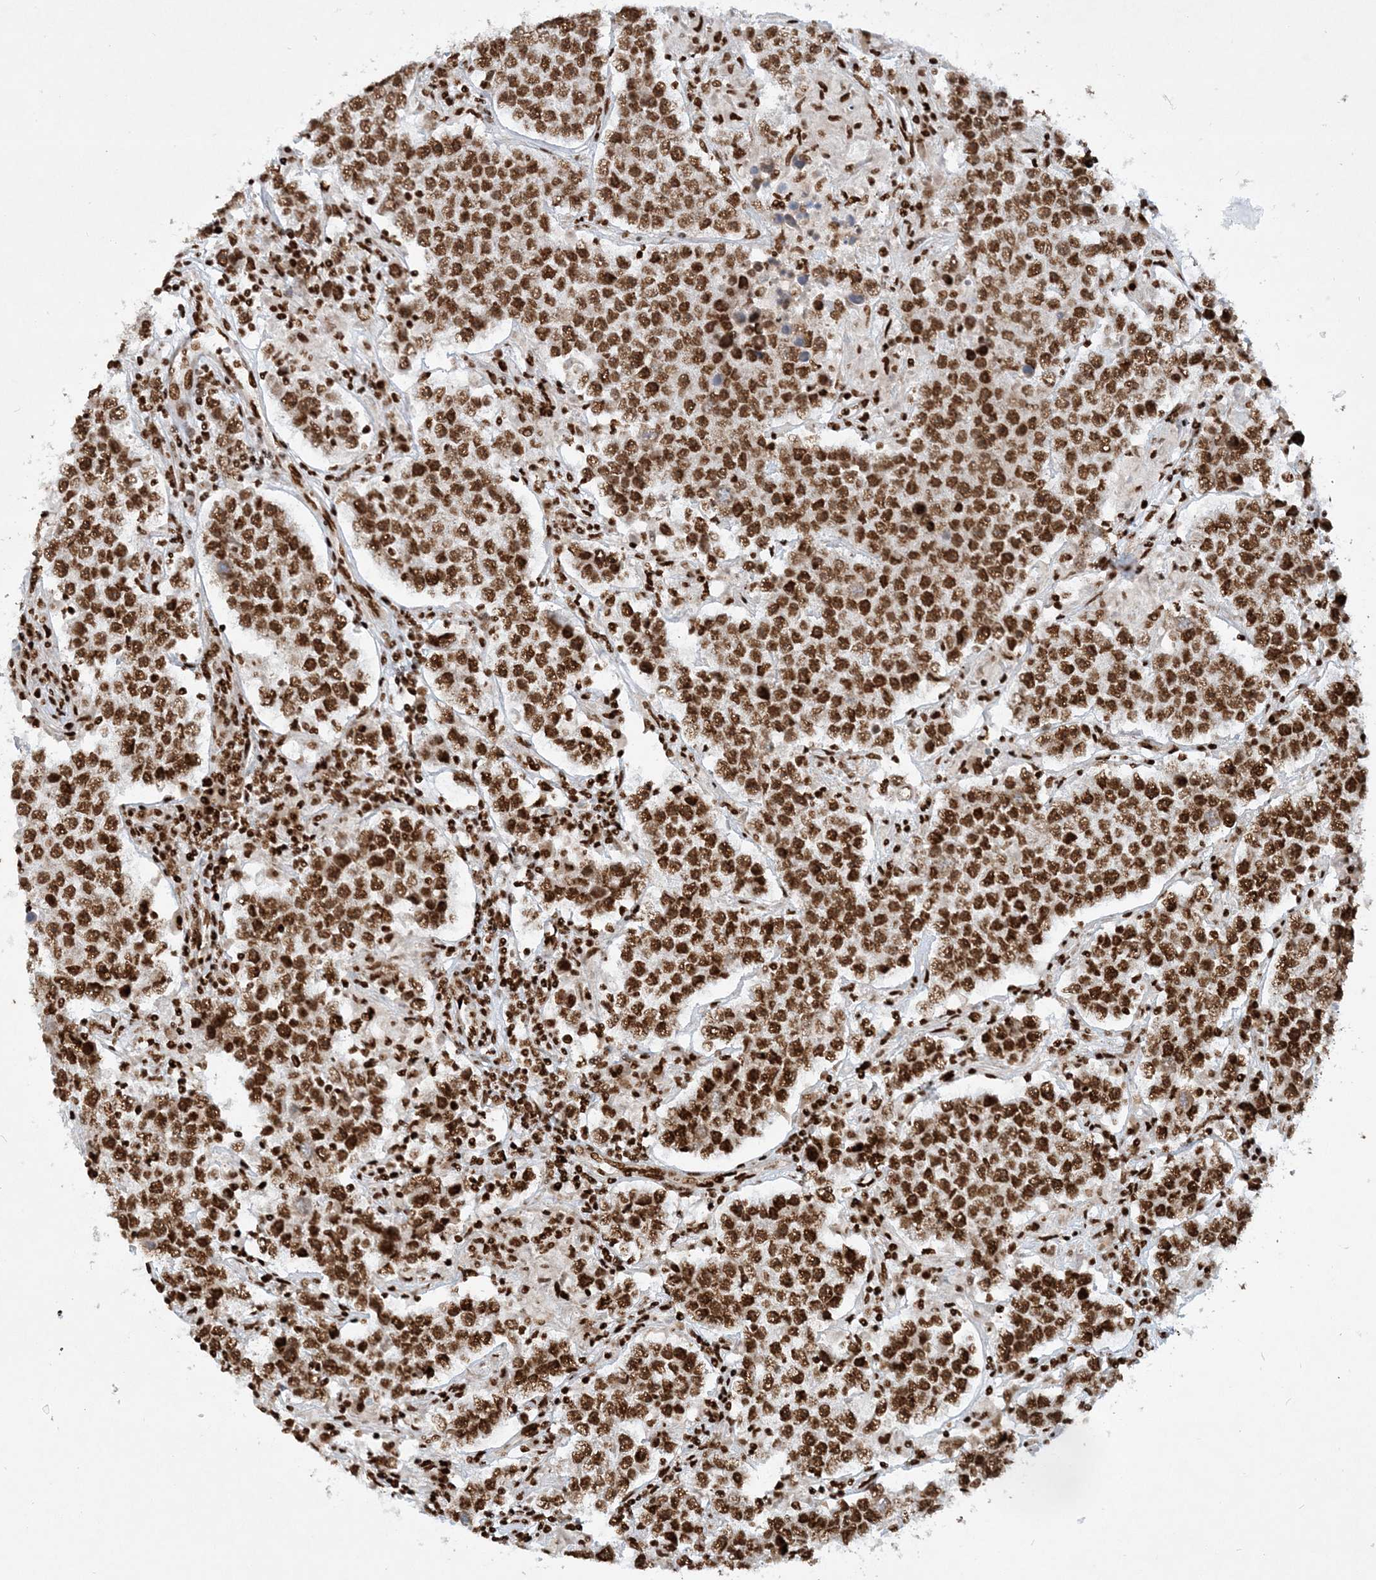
{"staining": {"intensity": "strong", "quantity": ">75%", "location": "nuclear"}, "tissue": "testis cancer", "cell_type": "Tumor cells", "image_type": "cancer", "snomed": [{"axis": "morphology", "description": "Normal tissue, NOS"}, {"axis": "morphology", "description": "Urothelial carcinoma, High grade"}, {"axis": "morphology", "description": "Seminoma, NOS"}, {"axis": "morphology", "description": "Carcinoma, Embryonal, NOS"}, {"axis": "topography", "description": "Urinary bladder"}, {"axis": "topography", "description": "Testis"}], "caption": "Testis cancer stained with DAB (3,3'-diaminobenzidine) IHC demonstrates high levels of strong nuclear positivity in about >75% of tumor cells. Nuclei are stained in blue.", "gene": "DELE1", "patient": {"sex": "male", "age": 41}}